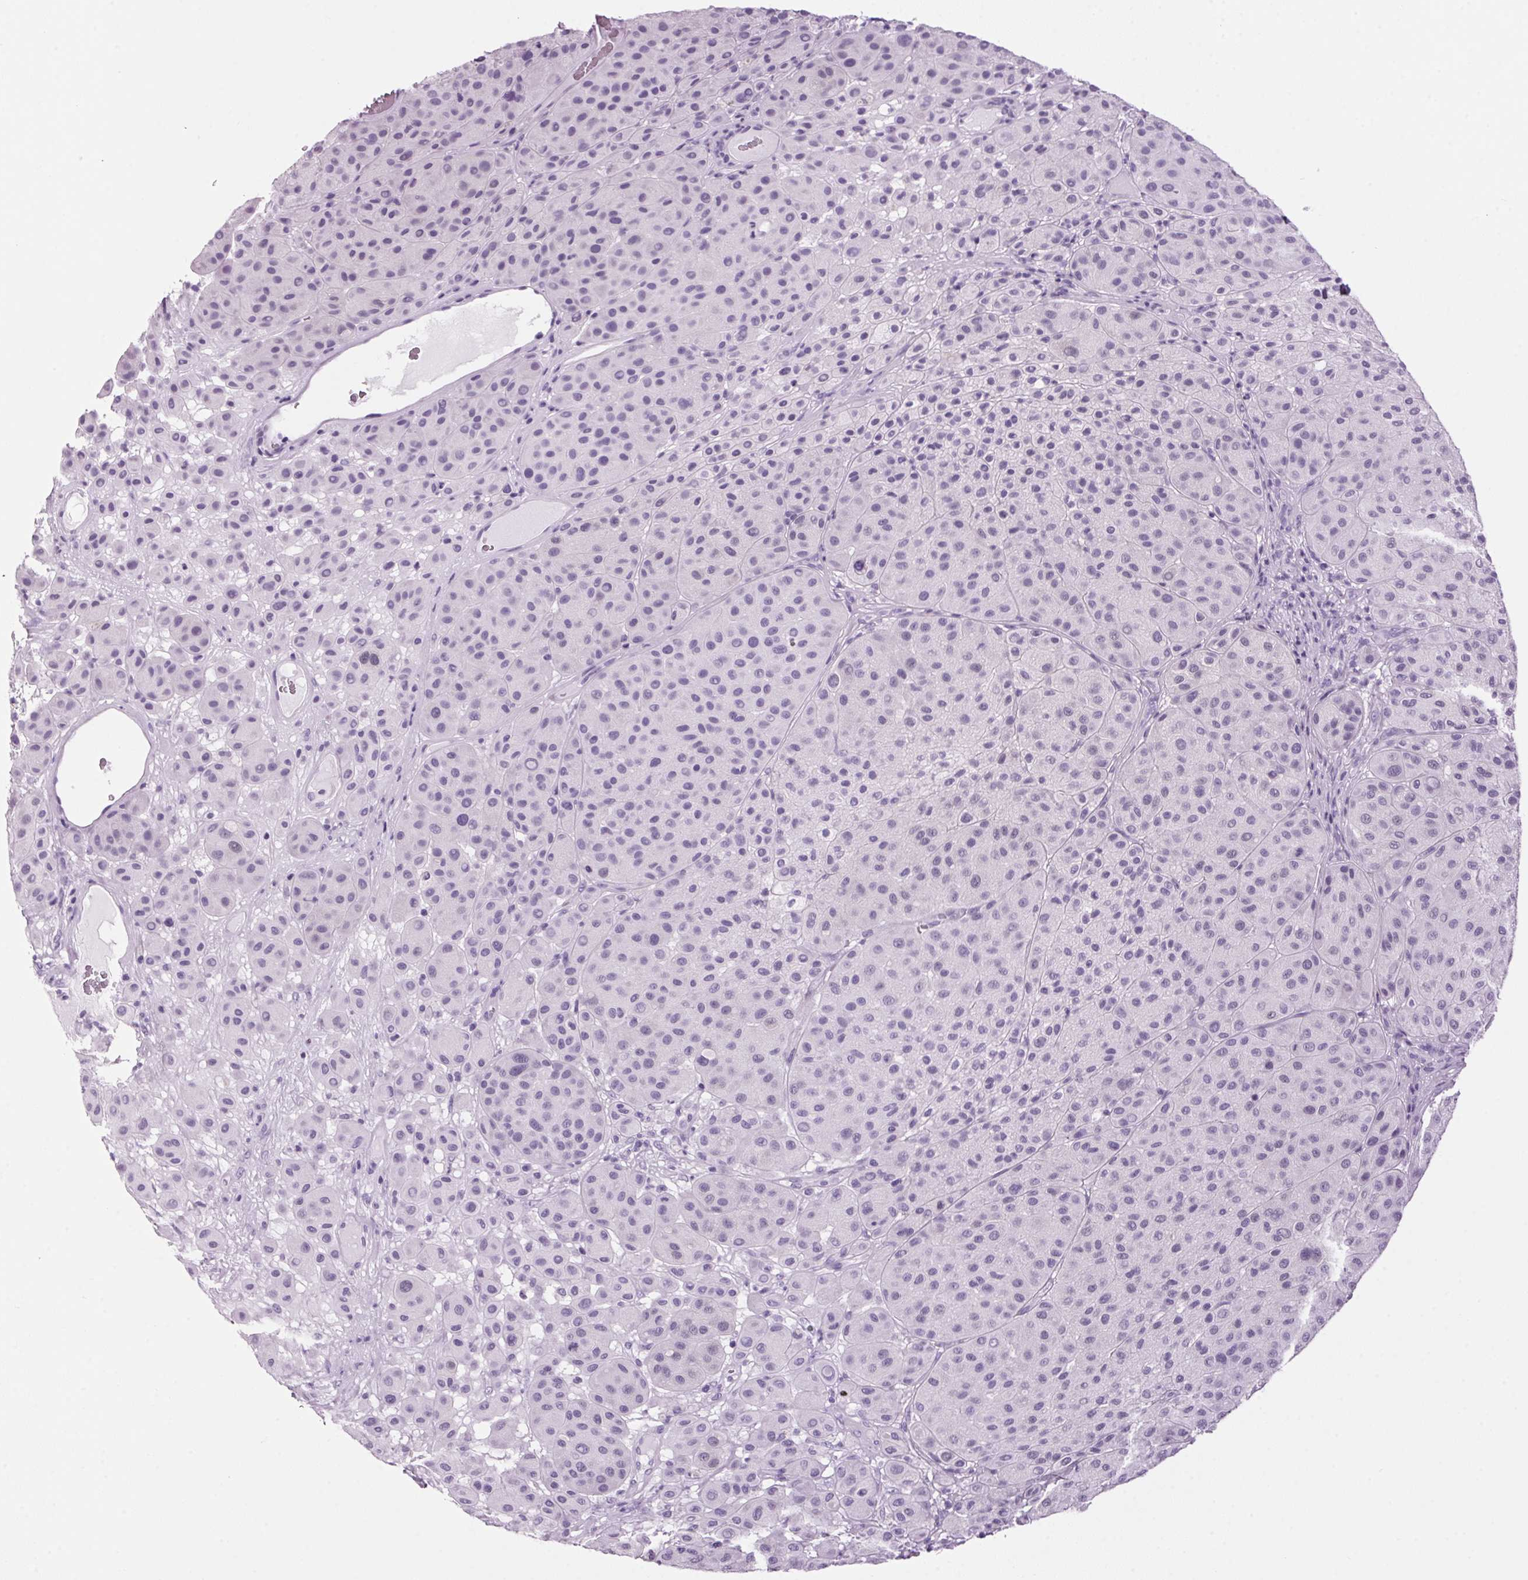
{"staining": {"intensity": "negative", "quantity": "none", "location": "none"}, "tissue": "melanoma", "cell_type": "Tumor cells", "image_type": "cancer", "snomed": [{"axis": "morphology", "description": "Malignant melanoma, Metastatic site"}, {"axis": "topography", "description": "Smooth muscle"}], "caption": "Tumor cells show no significant protein expression in malignant melanoma (metastatic site).", "gene": "PPP1R1A", "patient": {"sex": "male", "age": 41}}